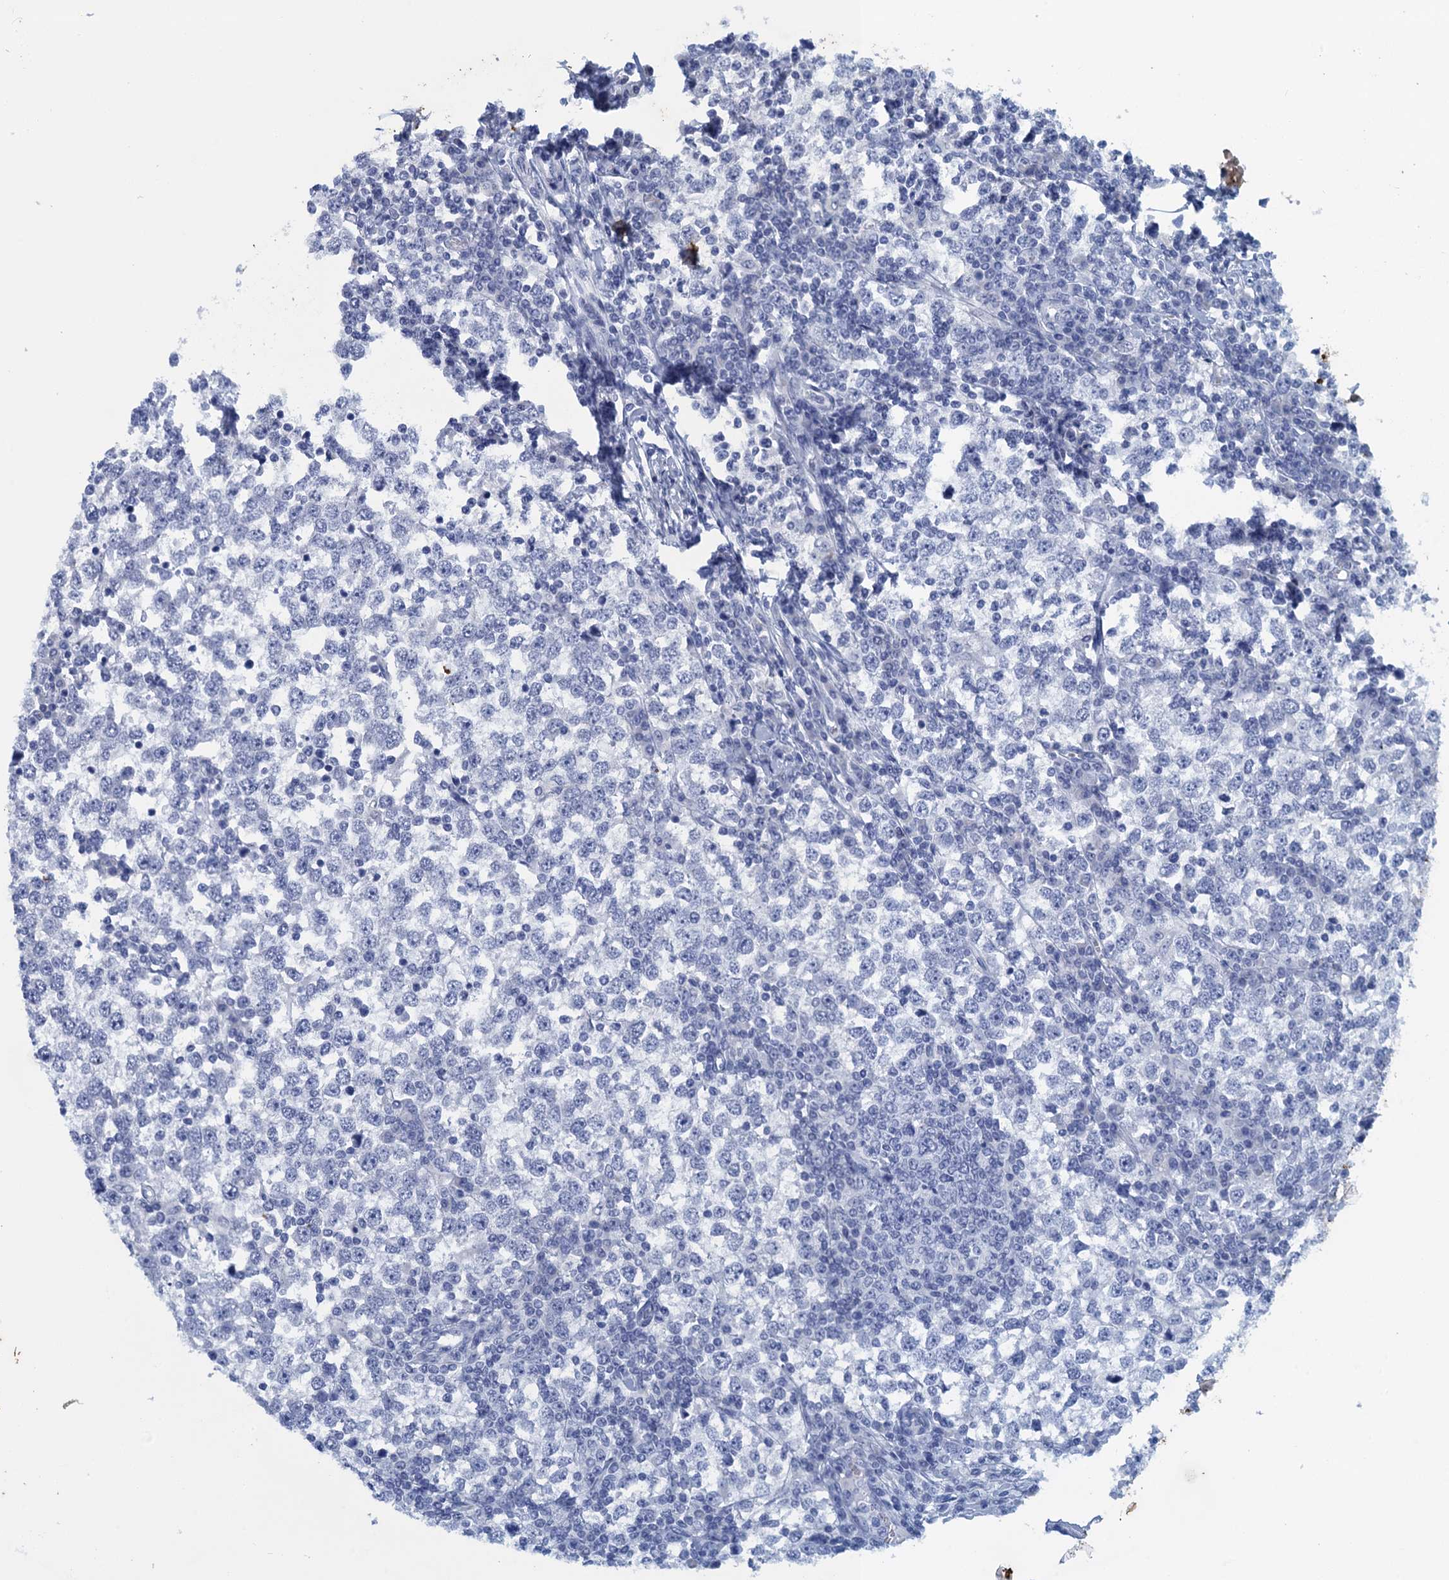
{"staining": {"intensity": "negative", "quantity": "none", "location": "none"}, "tissue": "testis cancer", "cell_type": "Tumor cells", "image_type": "cancer", "snomed": [{"axis": "morphology", "description": "Seminoma, NOS"}, {"axis": "topography", "description": "Testis"}], "caption": "Immunohistochemical staining of human testis cancer (seminoma) reveals no significant expression in tumor cells.", "gene": "SCEL", "patient": {"sex": "male", "age": 65}}